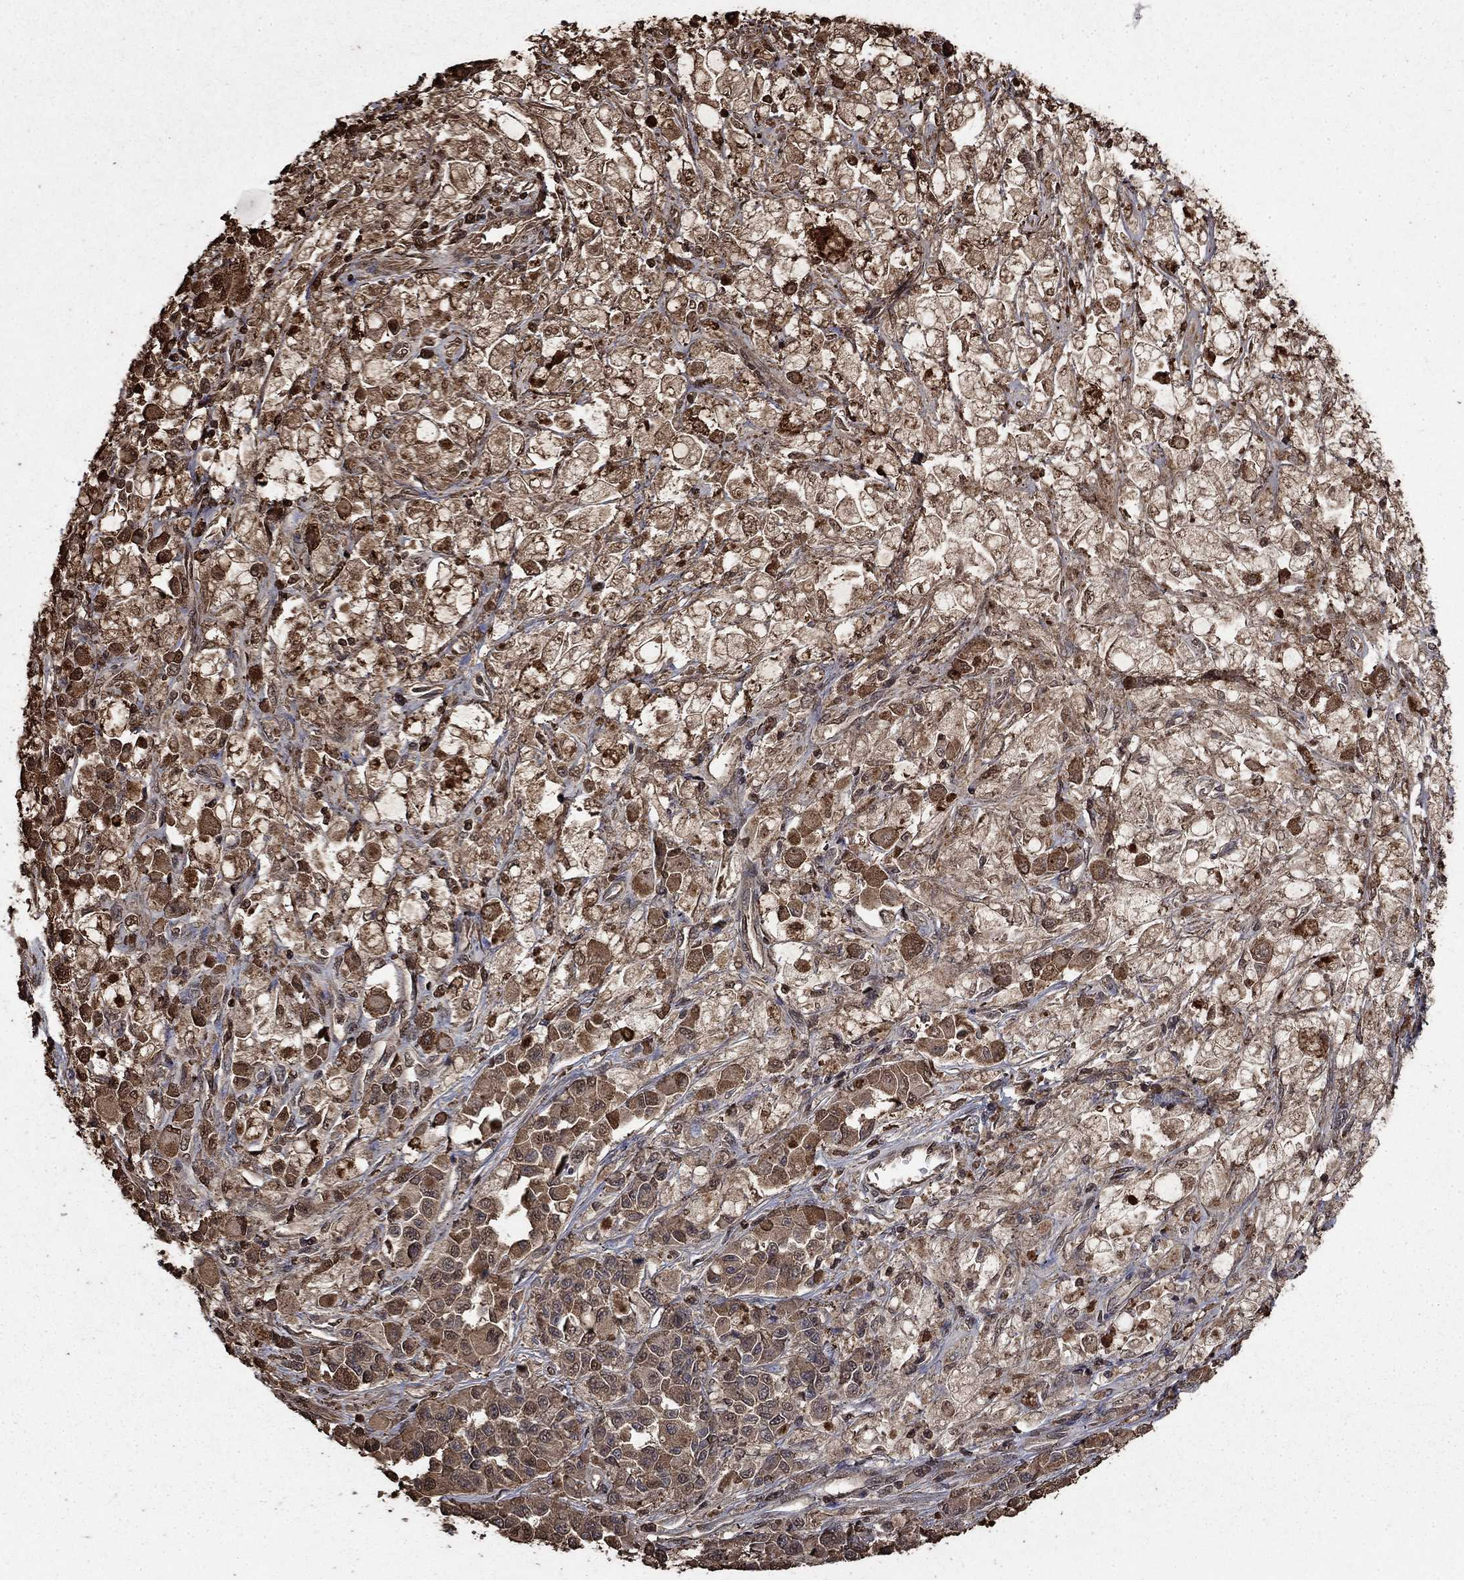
{"staining": {"intensity": "moderate", "quantity": "25%-75%", "location": "cytoplasmic/membranous,nuclear"}, "tissue": "melanoma", "cell_type": "Tumor cells", "image_type": "cancer", "snomed": [{"axis": "morphology", "description": "Malignant melanoma, NOS"}, {"axis": "topography", "description": "Skin"}], "caption": "Malignant melanoma stained for a protein (brown) demonstrates moderate cytoplasmic/membranous and nuclear positive expression in about 25%-75% of tumor cells.", "gene": "GAPDH", "patient": {"sex": "female", "age": 58}}